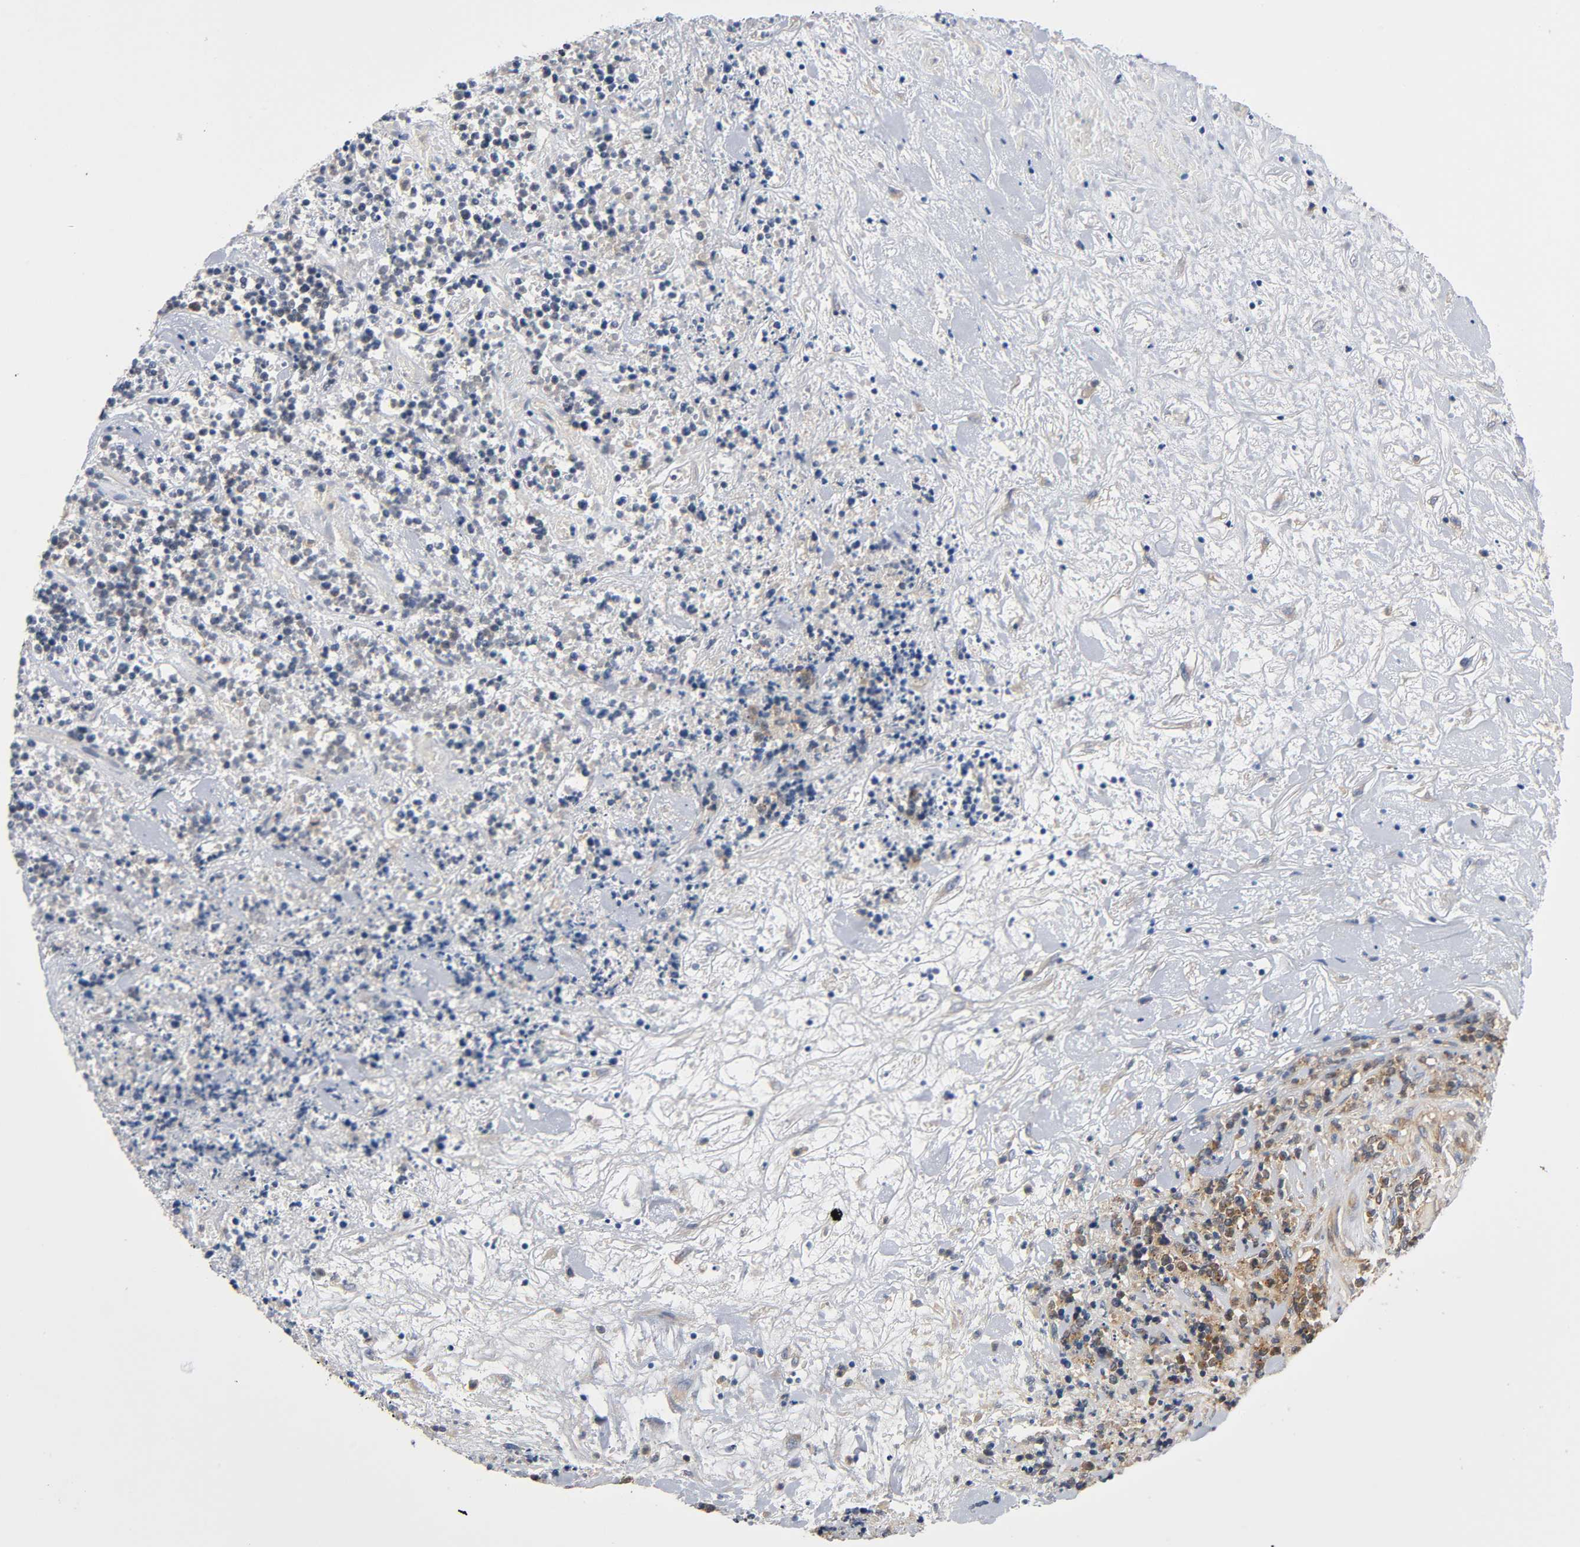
{"staining": {"intensity": "strong", "quantity": ">75%", "location": "cytoplasmic/membranous"}, "tissue": "lymphoma", "cell_type": "Tumor cells", "image_type": "cancer", "snomed": [{"axis": "morphology", "description": "Malignant lymphoma, non-Hodgkin's type, High grade"}, {"axis": "topography", "description": "Soft tissue"}], "caption": "Immunohistochemistry (IHC) micrograph of human high-grade malignant lymphoma, non-Hodgkin's type stained for a protein (brown), which shows high levels of strong cytoplasmic/membranous staining in about >75% of tumor cells.", "gene": "PRKAB1", "patient": {"sex": "male", "age": 18}}